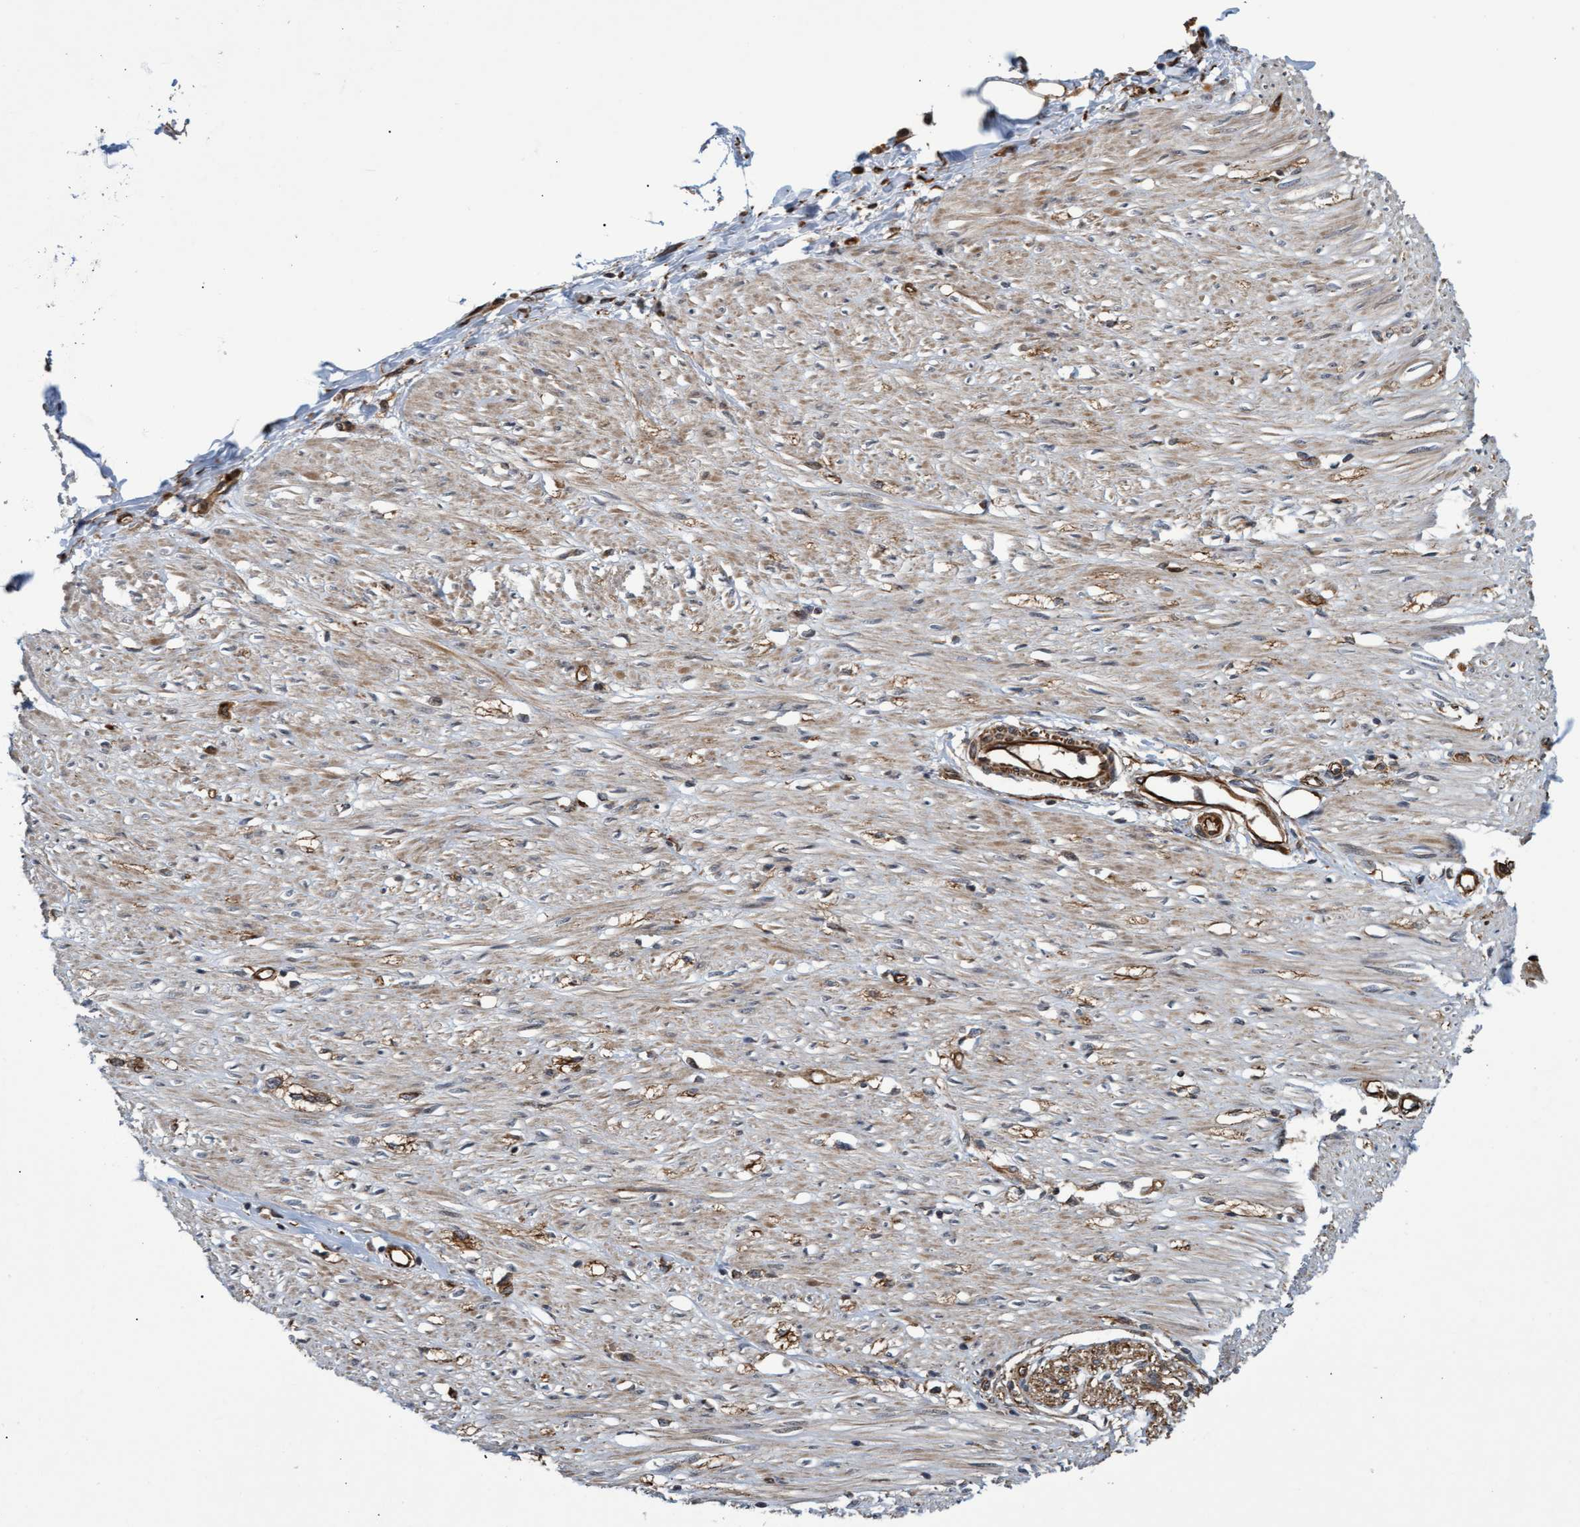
{"staining": {"intensity": "strong", "quantity": ">75%", "location": "cytoplasmic/membranous"}, "tissue": "adipose tissue", "cell_type": "Adipocytes", "image_type": "normal", "snomed": [{"axis": "morphology", "description": "Normal tissue, NOS"}, {"axis": "morphology", "description": "Adenocarcinoma, NOS"}, {"axis": "topography", "description": "Colon"}, {"axis": "topography", "description": "Peripheral nerve tissue"}], "caption": "A photomicrograph of adipose tissue stained for a protein demonstrates strong cytoplasmic/membranous brown staining in adipocytes.", "gene": "TNFRSF10B", "patient": {"sex": "male", "age": 14}}